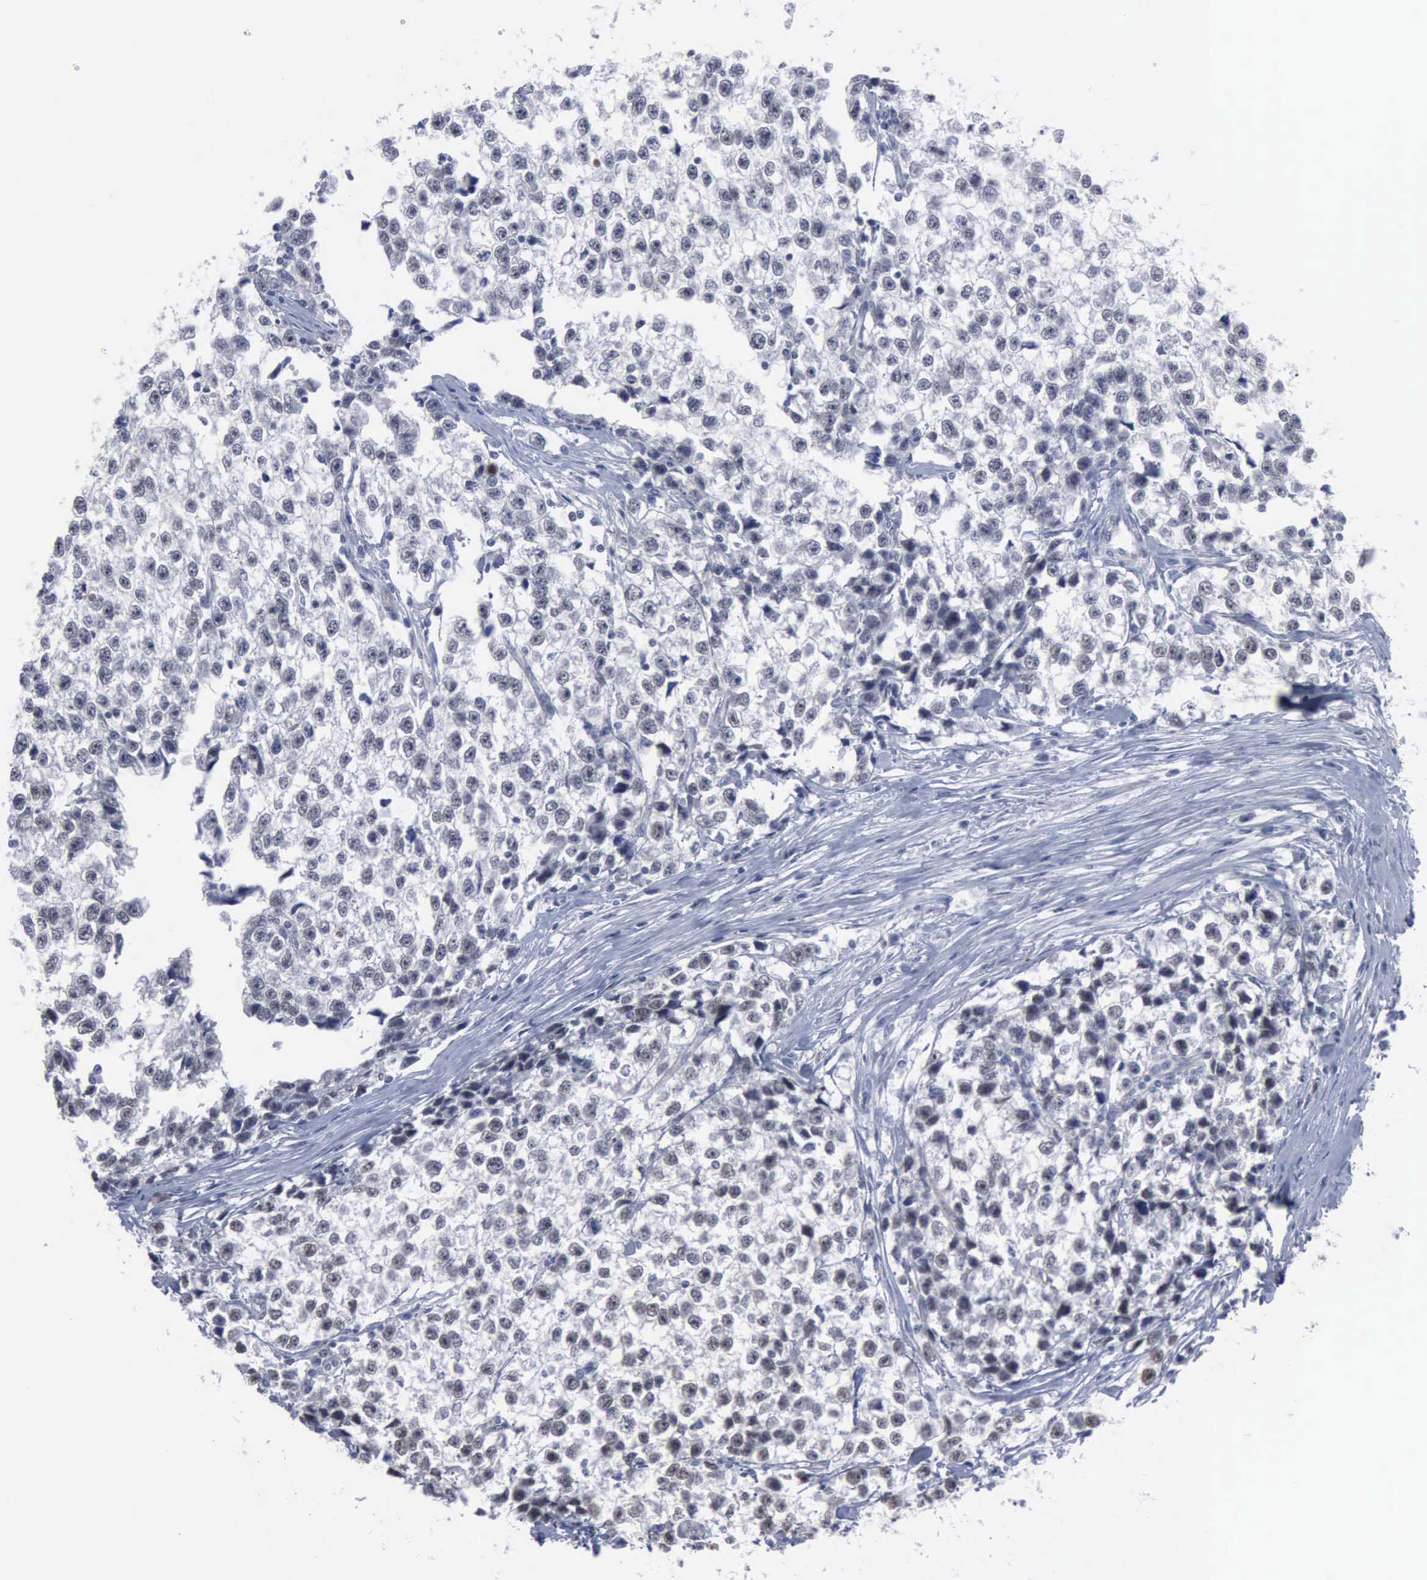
{"staining": {"intensity": "strong", "quantity": "25%-75%", "location": "nuclear"}, "tissue": "testis cancer", "cell_type": "Tumor cells", "image_type": "cancer", "snomed": [{"axis": "morphology", "description": "Seminoma, NOS"}, {"axis": "morphology", "description": "Carcinoma, Embryonal, NOS"}, {"axis": "topography", "description": "Testis"}], "caption": "Testis cancer (embryonal carcinoma) stained with a brown dye demonstrates strong nuclear positive positivity in approximately 25%-75% of tumor cells.", "gene": "MCM5", "patient": {"sex": "male", "age": 30}}